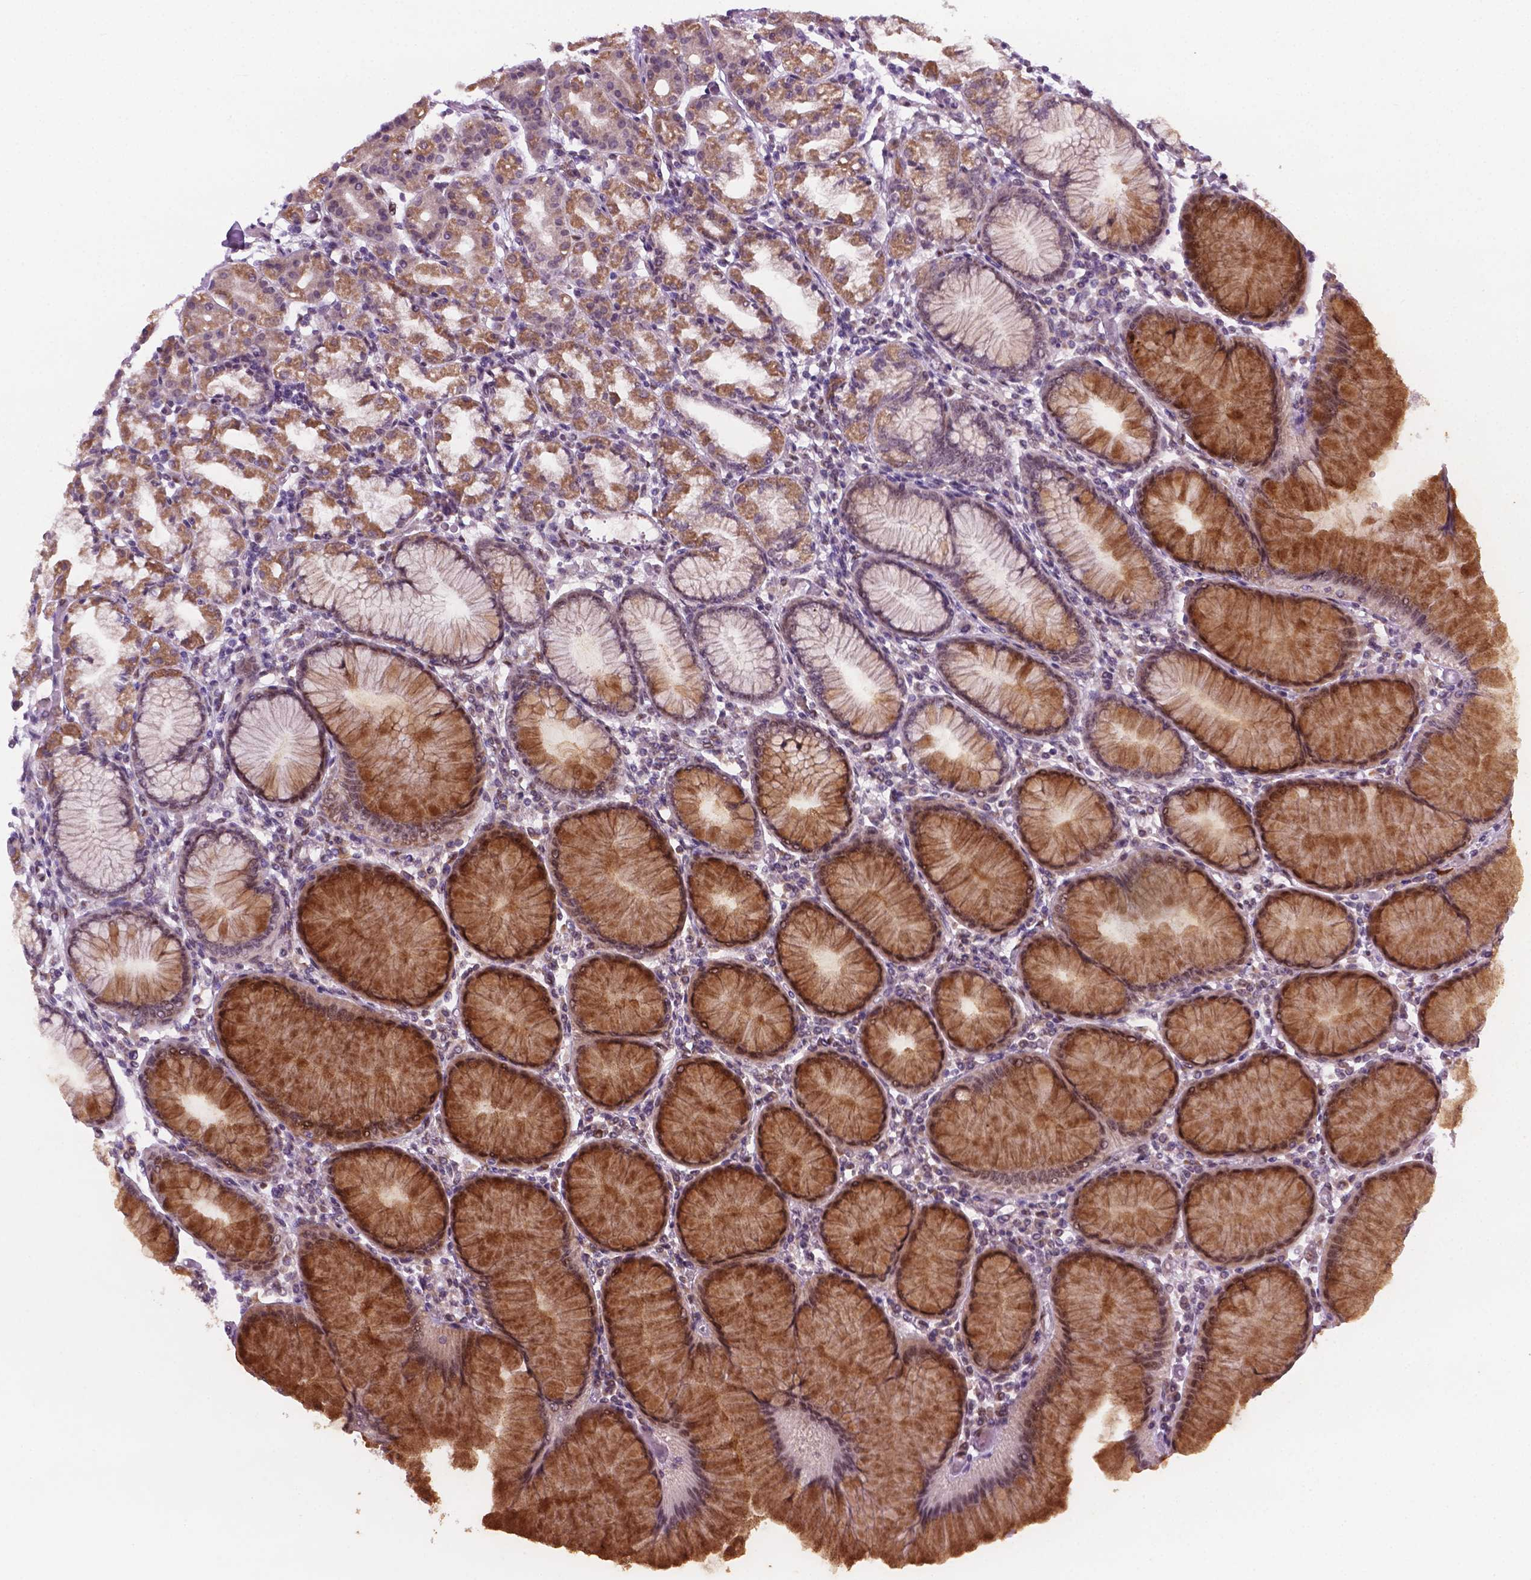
{"staining": {"intensity": "moderate", "quantity": "25%-75%", "location": "cytoplasmic/membranous,nuclear"}, "tissue": "stomach", "cell_type": "Glandular cells", "image_type": "normal", "snomed": [{"axis": "morphology", "description": "Normal tissue, NOS"}, {"axis": "topography", "description": "Skeletal muscle"}, {"axis": "topography", "description": "Stomach"}], "caption": "Protein expression analysis of benign stomach reveals moderate cytoplasmic/membranous,nuclear positivity in approximately 25%-75% of glandular cells.", "gene": "C18orf21", "patient": {"sex": "female", "age": 57}}